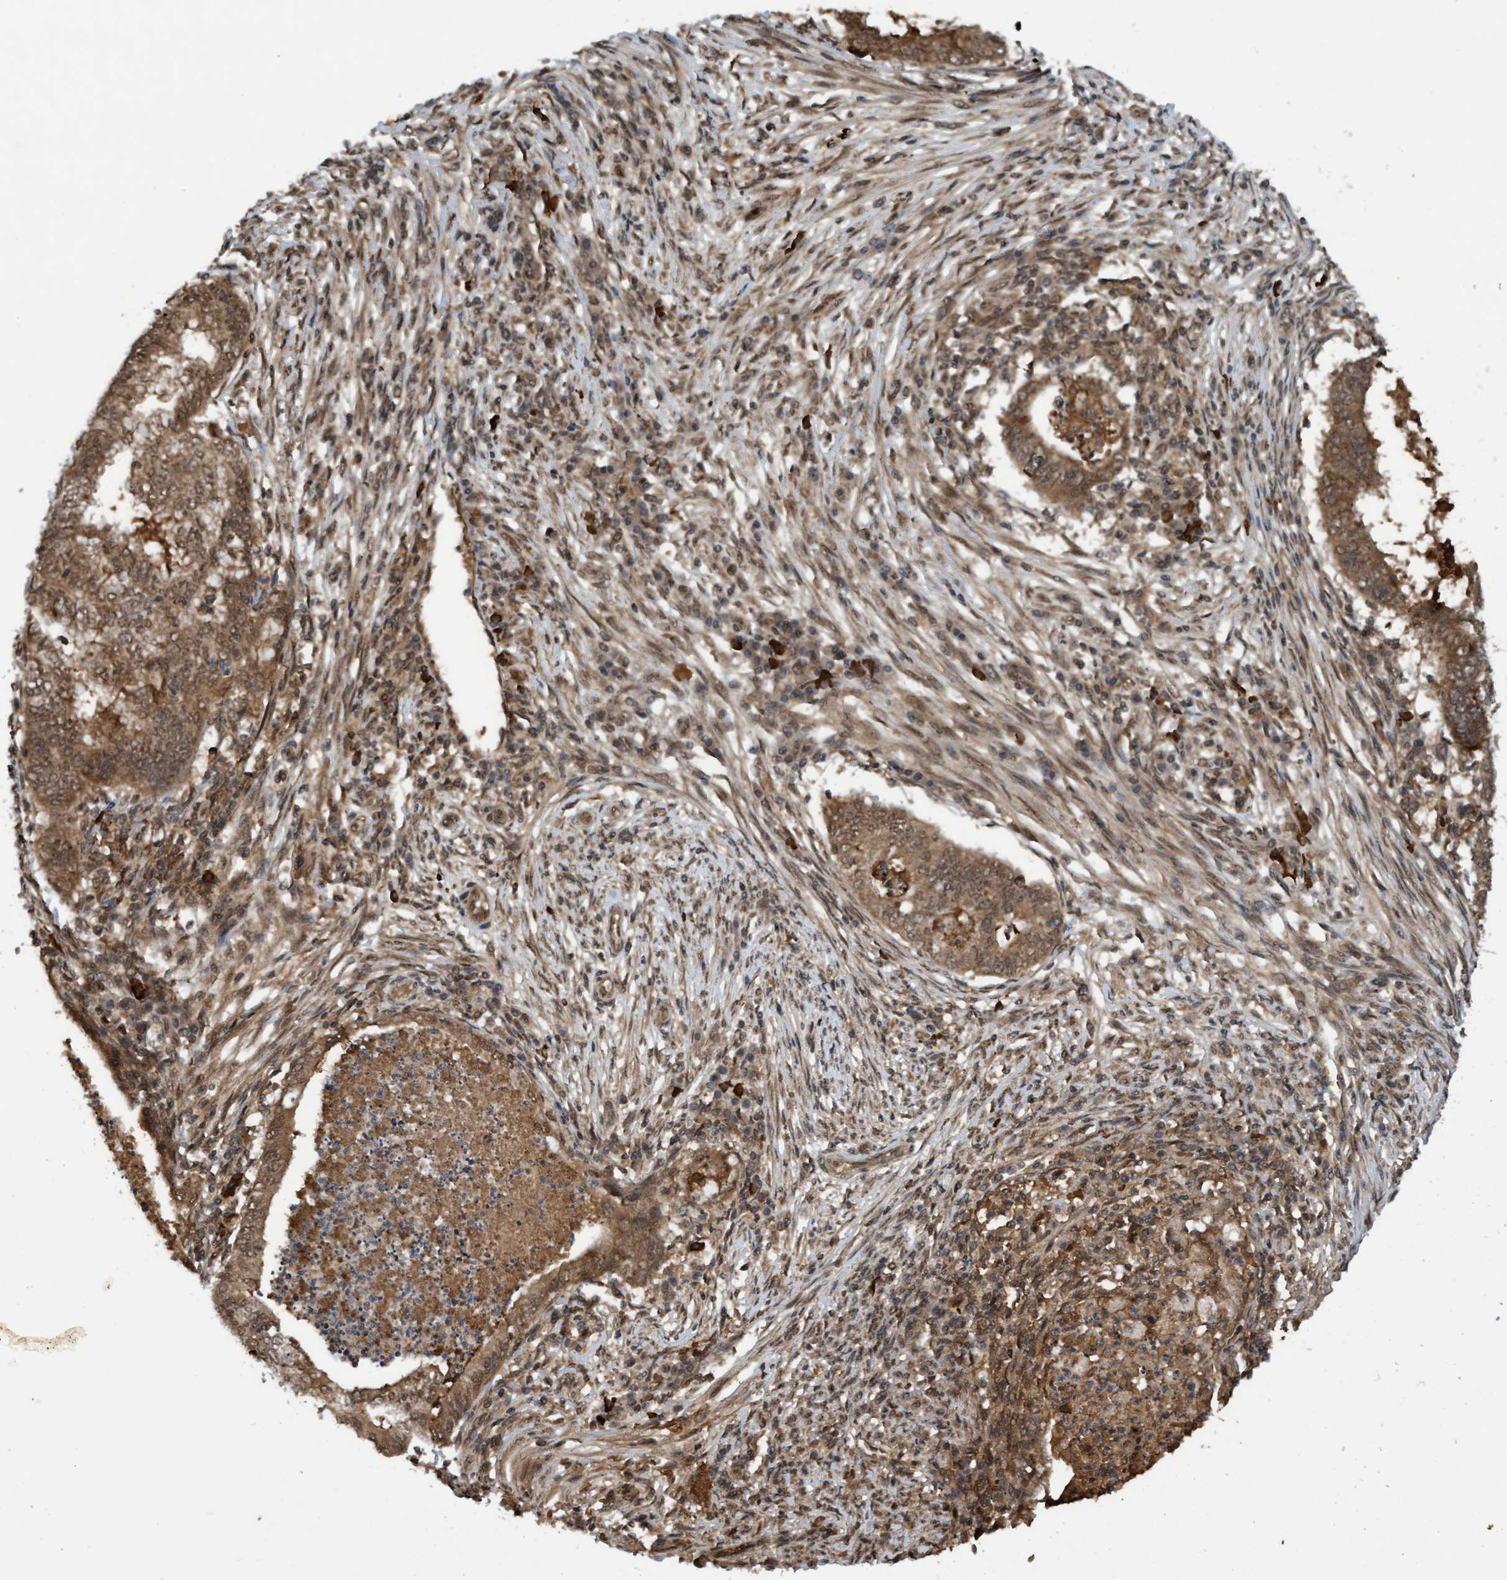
{"staining": {"intensity": "moderate", "quantity": ">75%", "location": "cytoplasmic/membranous,nuclear"}, "tissue": "endometrial cancer", "cell_type": "Tumor cells", "image_type": "cancer", "snomed": [{"axis": "morphology", "description": "Polyp, NOS"}, {"axis": "morphology", "description": "Adenocarcinoma, NOS"}, {"axis": "morphology", "description": "Adenoma, NOS"}, {"axis": "topography", "description": "Endometrium"}], "caption": "Tumor cells exhibit moderate cytoplasmic/membranous and nuclear staining in about >75% of cells in endometrial adenoma.", "gene": "WASF1", "patient": {"sex": "female", "age": 79}}